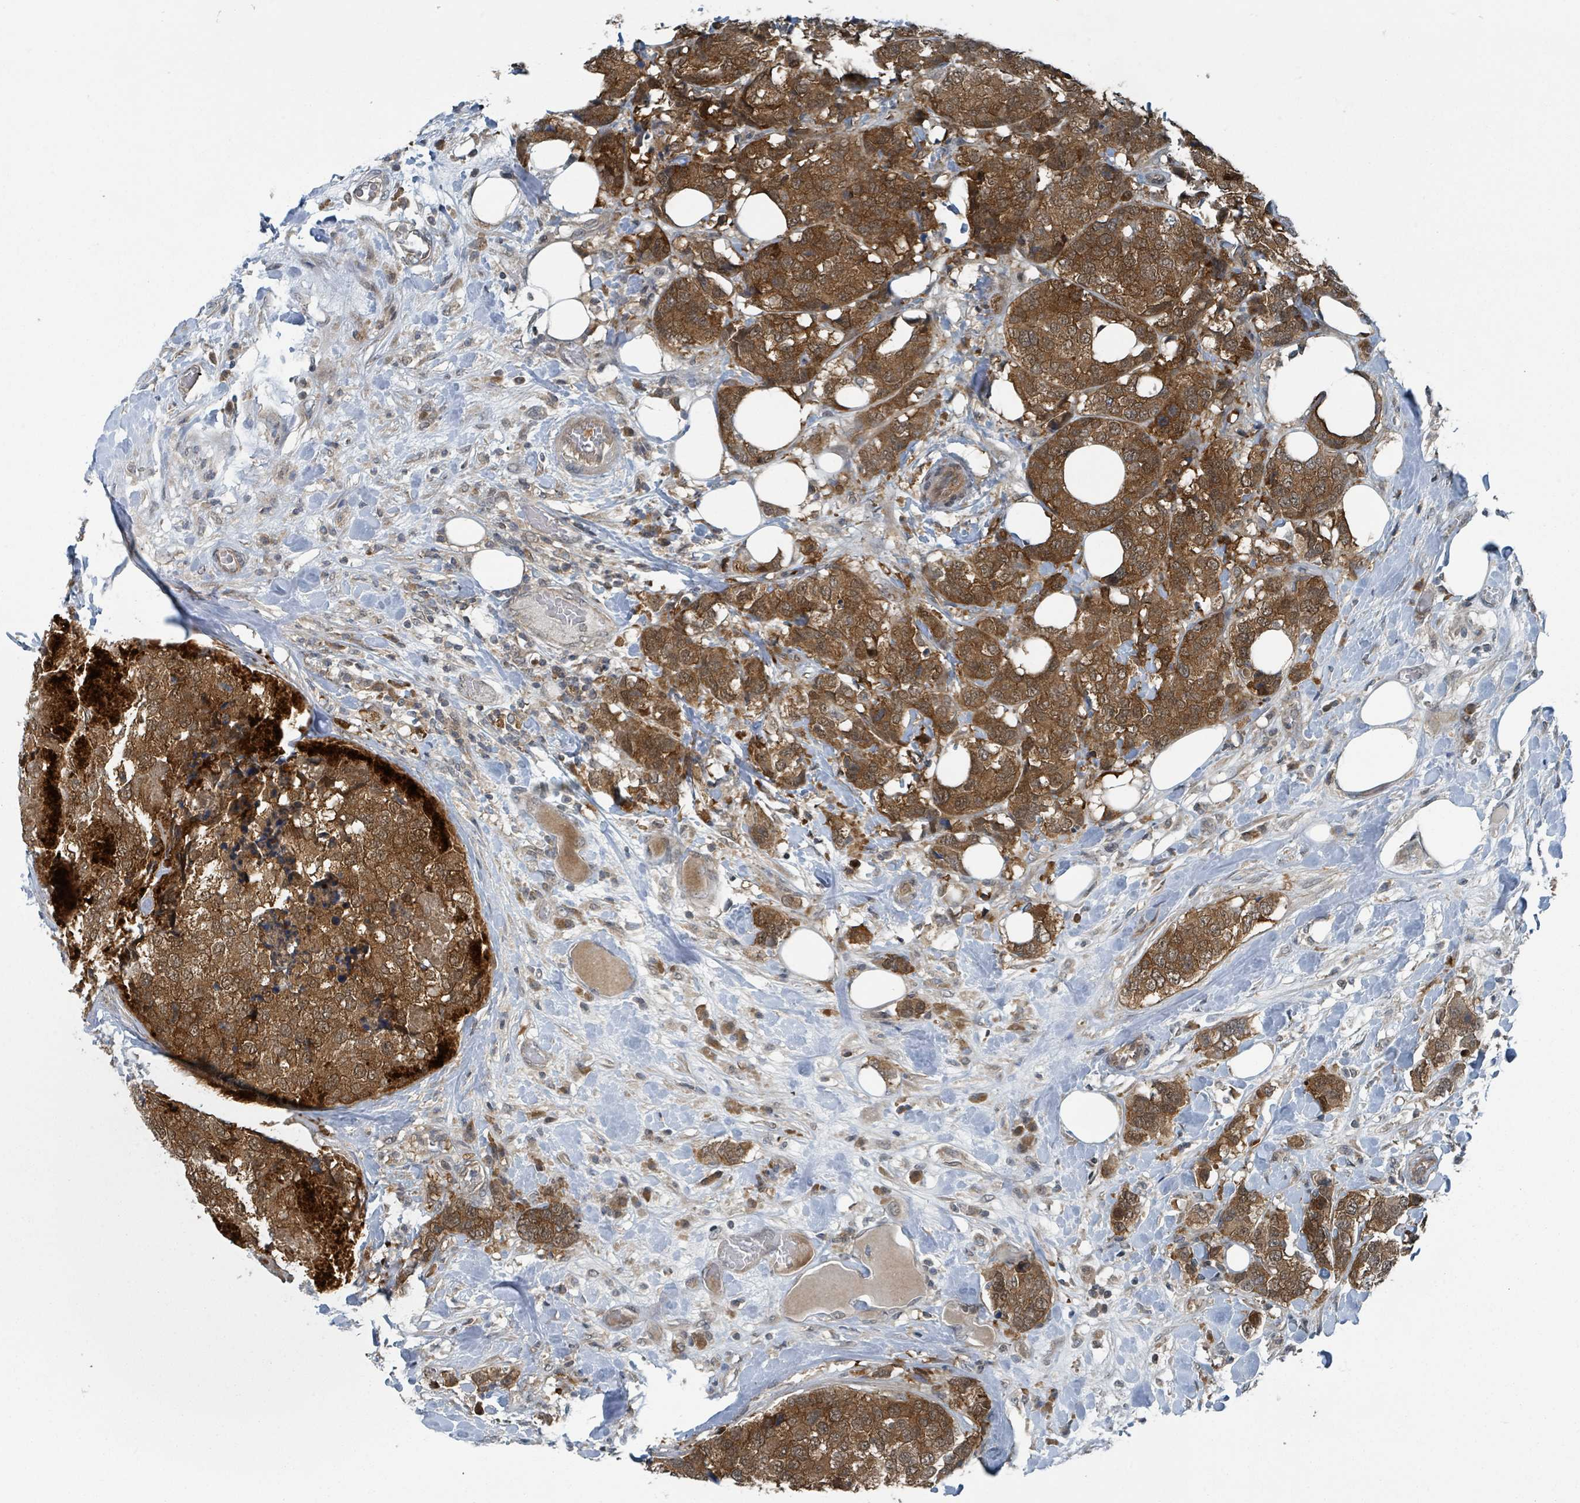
{"staining": {"intensity": "strong", "quantity": ">75%", "location": "cytoplasmic/membranous,nuclear"}, "tissue": "breast cancer", "cell_type": "Tumor cells", "image_type": "cancer", "snomed": [{"axis": "morphology", "description": "Lobular carcinoma"}, {"axis": "topography", "description": "Breast"}], "caption": "Strong cytoplasmic/membranous and nuclear protein positivity is seen in approximately >75% of tumor cells in breast lobular carcinoma.", "gene": "GOLGA7", "patient": {"sex": "female", "age": 59}}